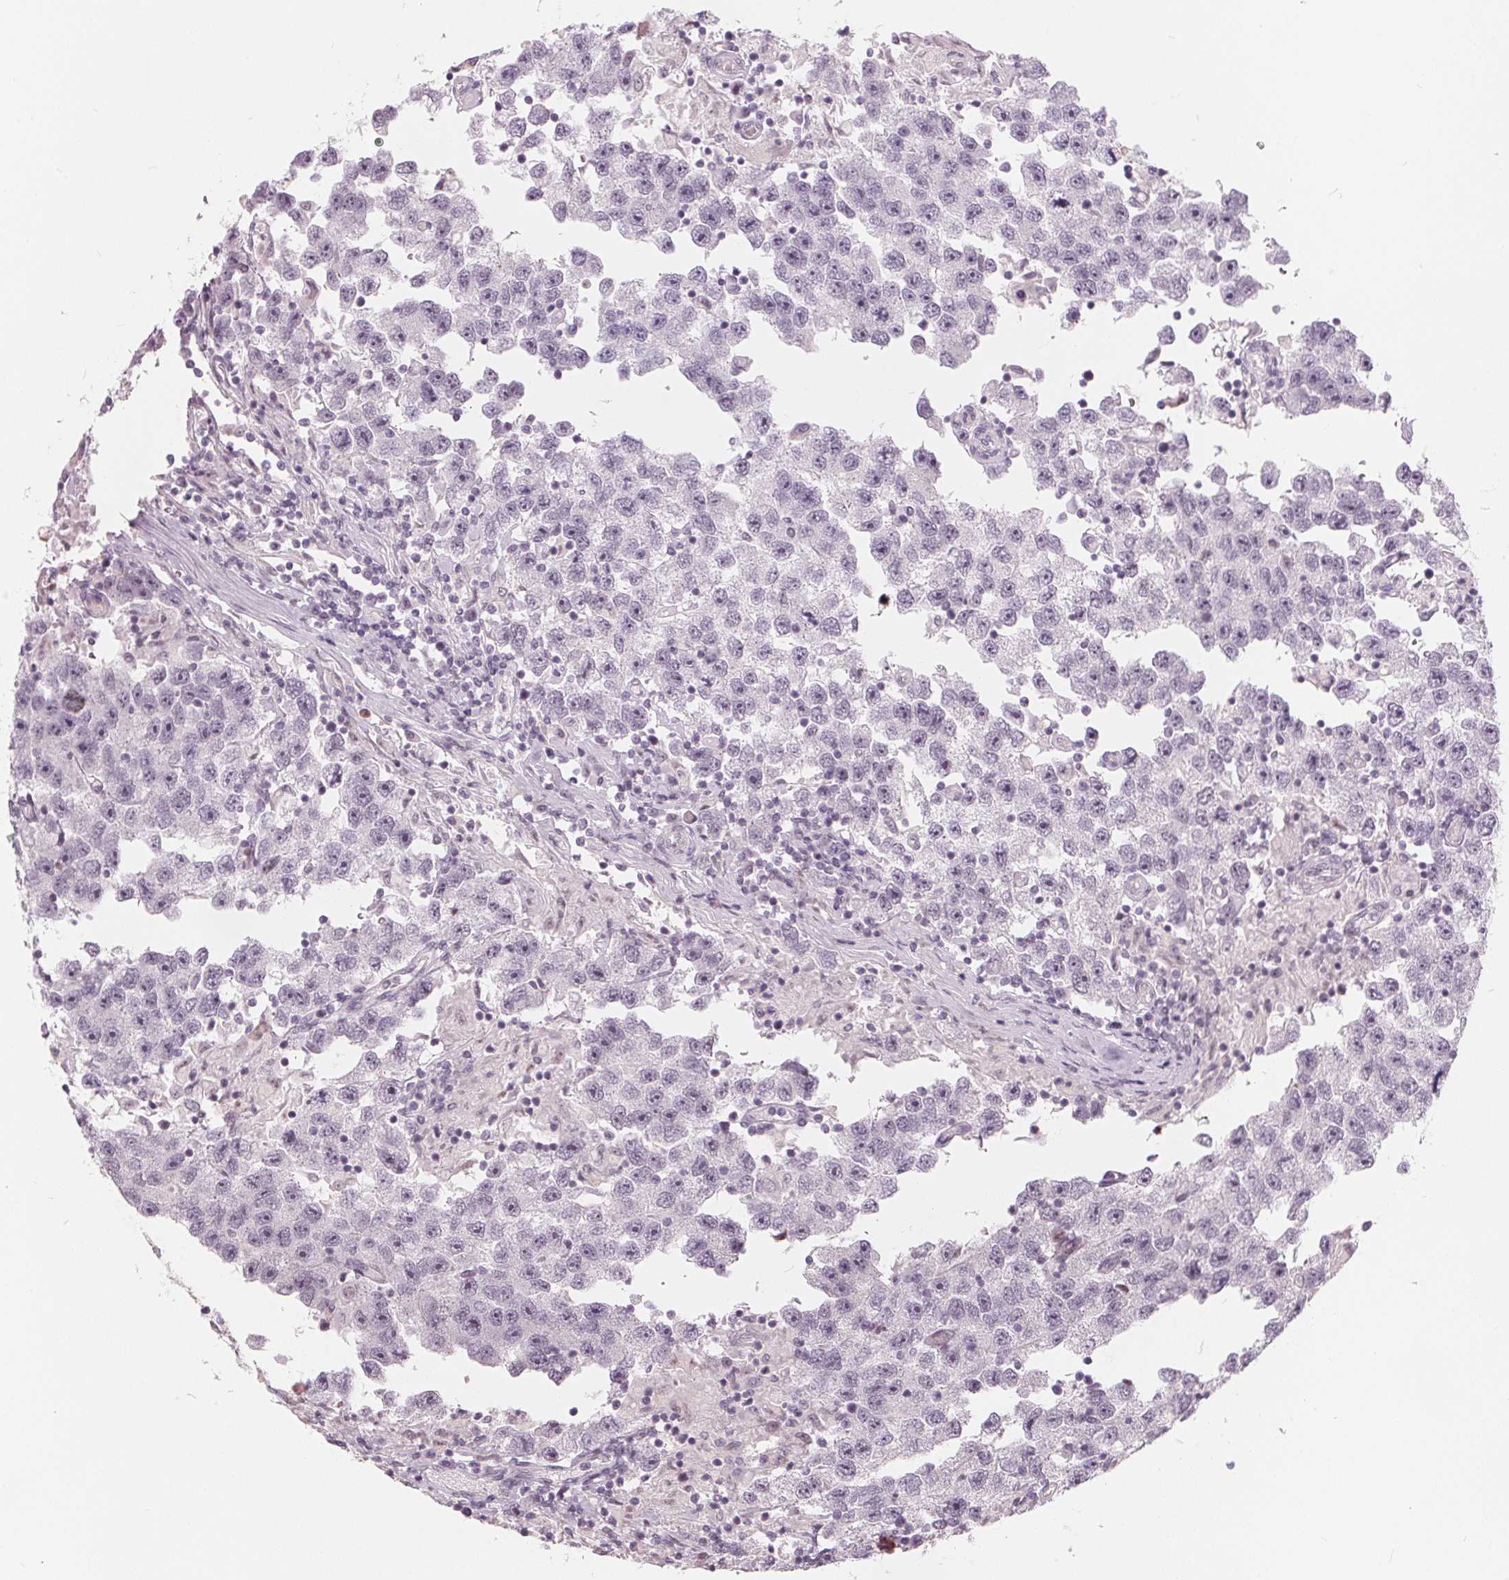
{"staining": {"intensity": "negative", "quantity": "none", "location": "none"}, "tissue": "testis cancer", "cell_type": "Tumor cells", "image_type": "cancer", "snomed": [{"axis": "morphology", "description": "Seminoma, NOS"}, {"axis": "topography", "description": "Testis"}], "caption": "High magnification brightfield microscopy of testis cancer (seminoma) stained with DAB (3,3'-diaminobenzidine) (brown) and counterstained with hematoxylin (blue): tumor cells show no significant positivity.", "gene": "NUP210L", "patient": {"sex": "male", "age": 26}}